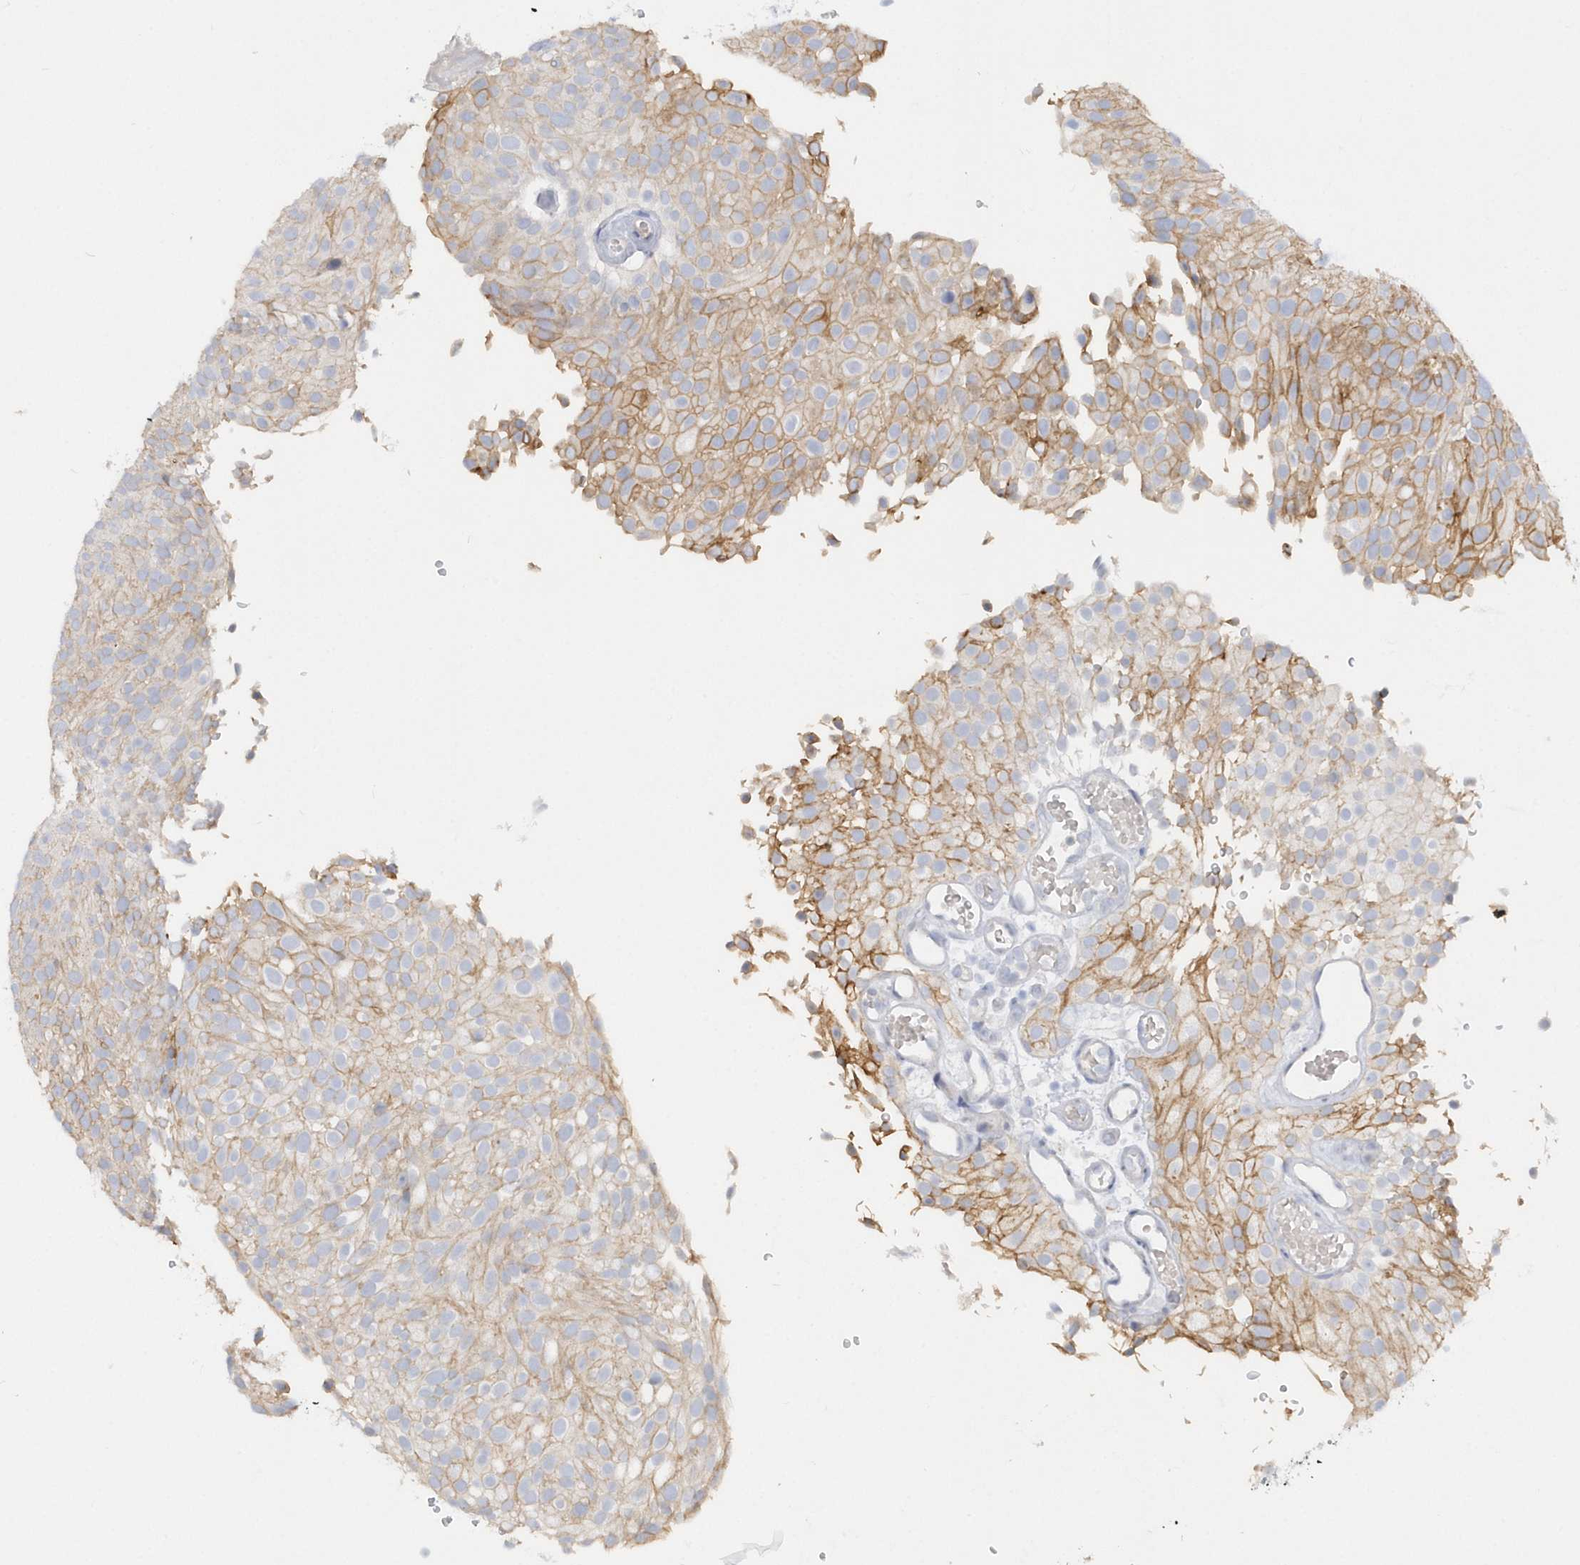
{"staining": {"intensity": "moderate", "quantity": ">75%", "location": "cytoplasmic/membranous"}, "tissue": "urothelial cancer", "cell_type": "Tumor cells", "image_type": "cancer", "snomed": [{"axis": "morphology", "description": "Urothelial carcinoma, Low grade"}, {"axis": "topography", "description": "Urinary bladder"}], "caption": "Human urothelial carcinoma (low-grade) stained with a protein marker exhibits moderate staining in tumor cells.", "gene": "RPE", "patient": {"sex": "male", "age": 78}}